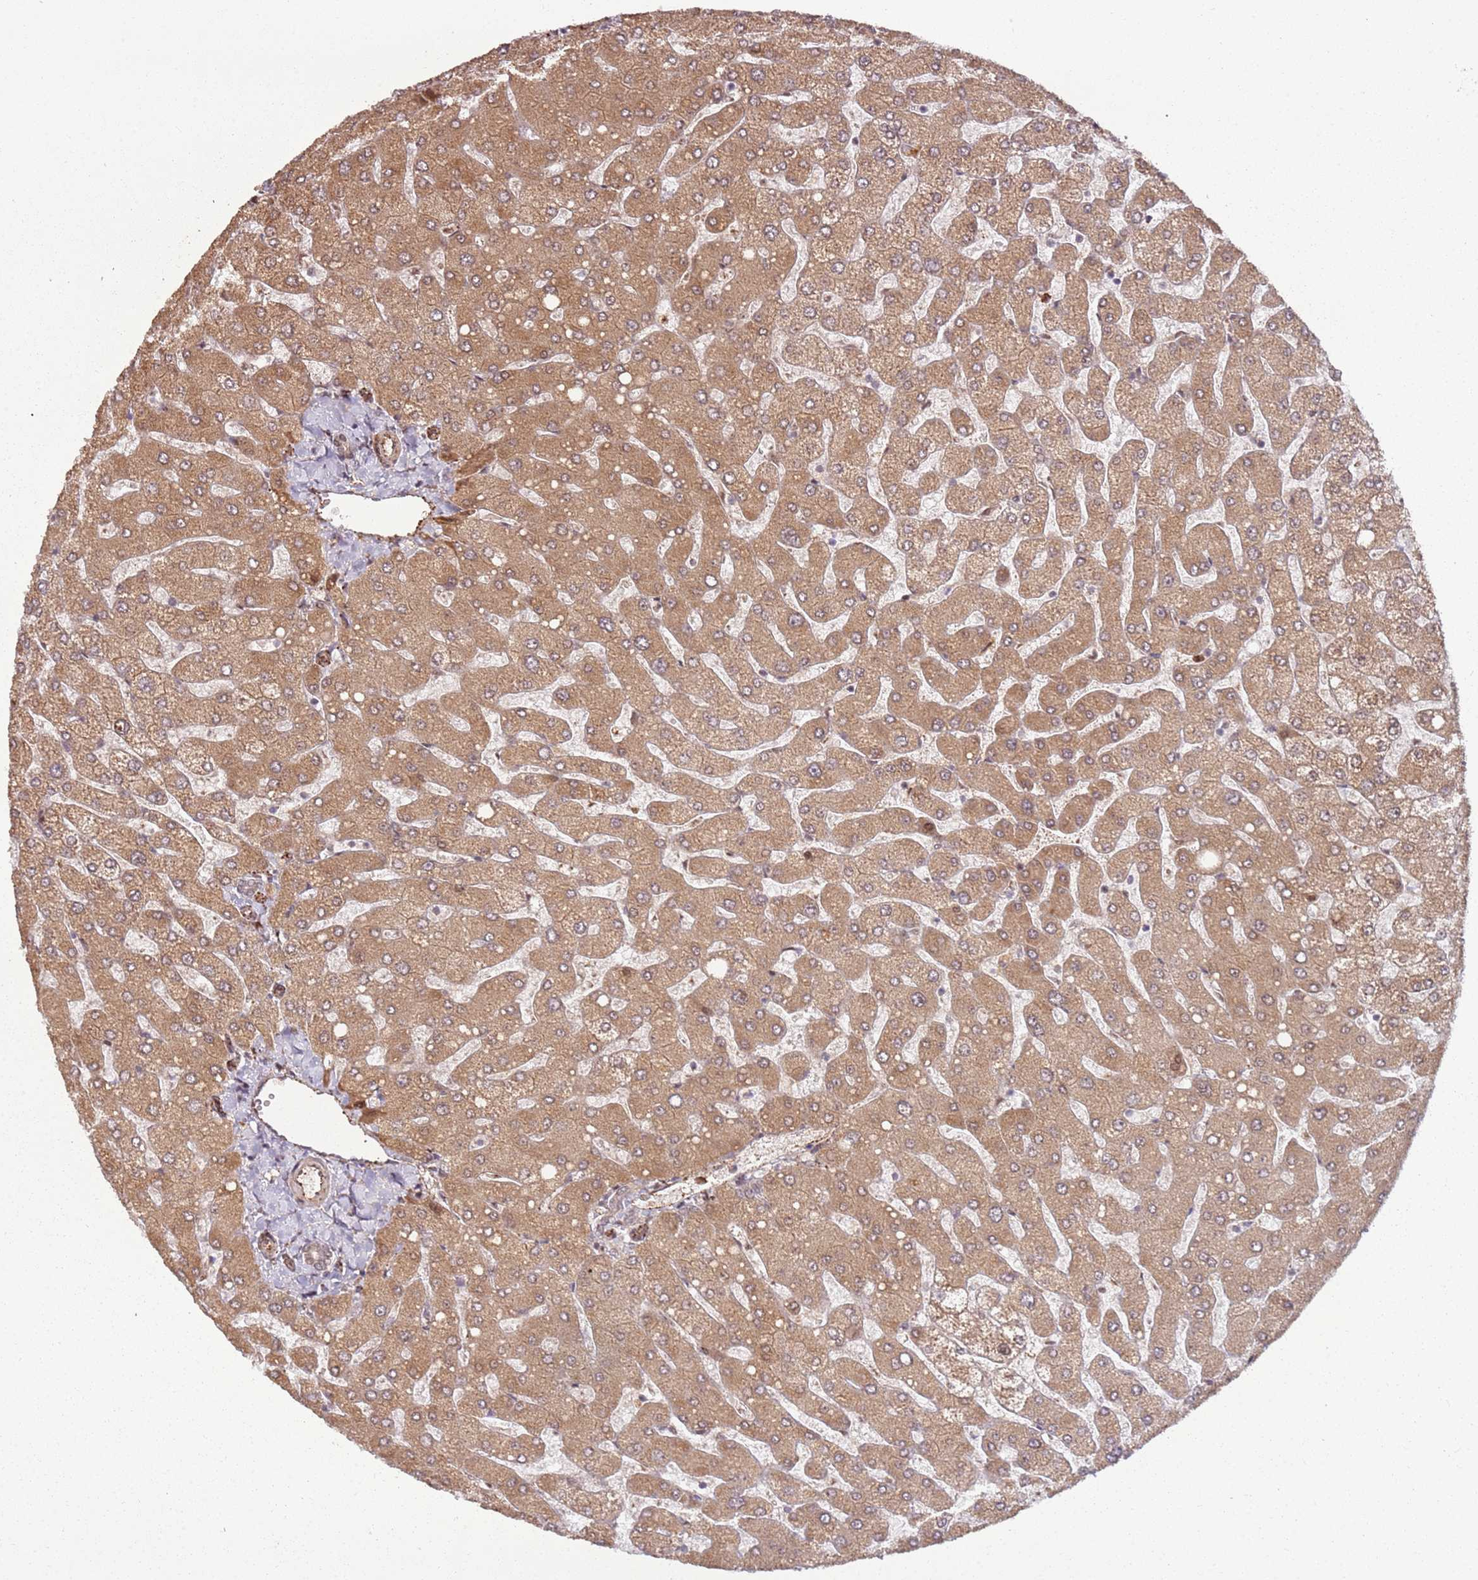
{"staining": {"intensity": "weak", "quantity": ">75%", "location": "cytoplasmic/membranous"}, "tissue": "liver", "cell_type": "Cholangiocytes", "image_type": "normal", "snomed": [{"axis": "morphology", "description": "Normal tissue, NOS"}, {"axis": "topography", "description": "Liver"}], "caption": "Immunohistochemistry histopathology image of unremarkable liver: human liver stained using IHC demonstrates low levels of weak protein expression localized specifically in the cytoplasmic/membranous of cholangiocytes, appearing as a cytoplasmic/membranous brown color.", "gene": "POLR3H", "patient": {"sex": "male", "age": 55}}